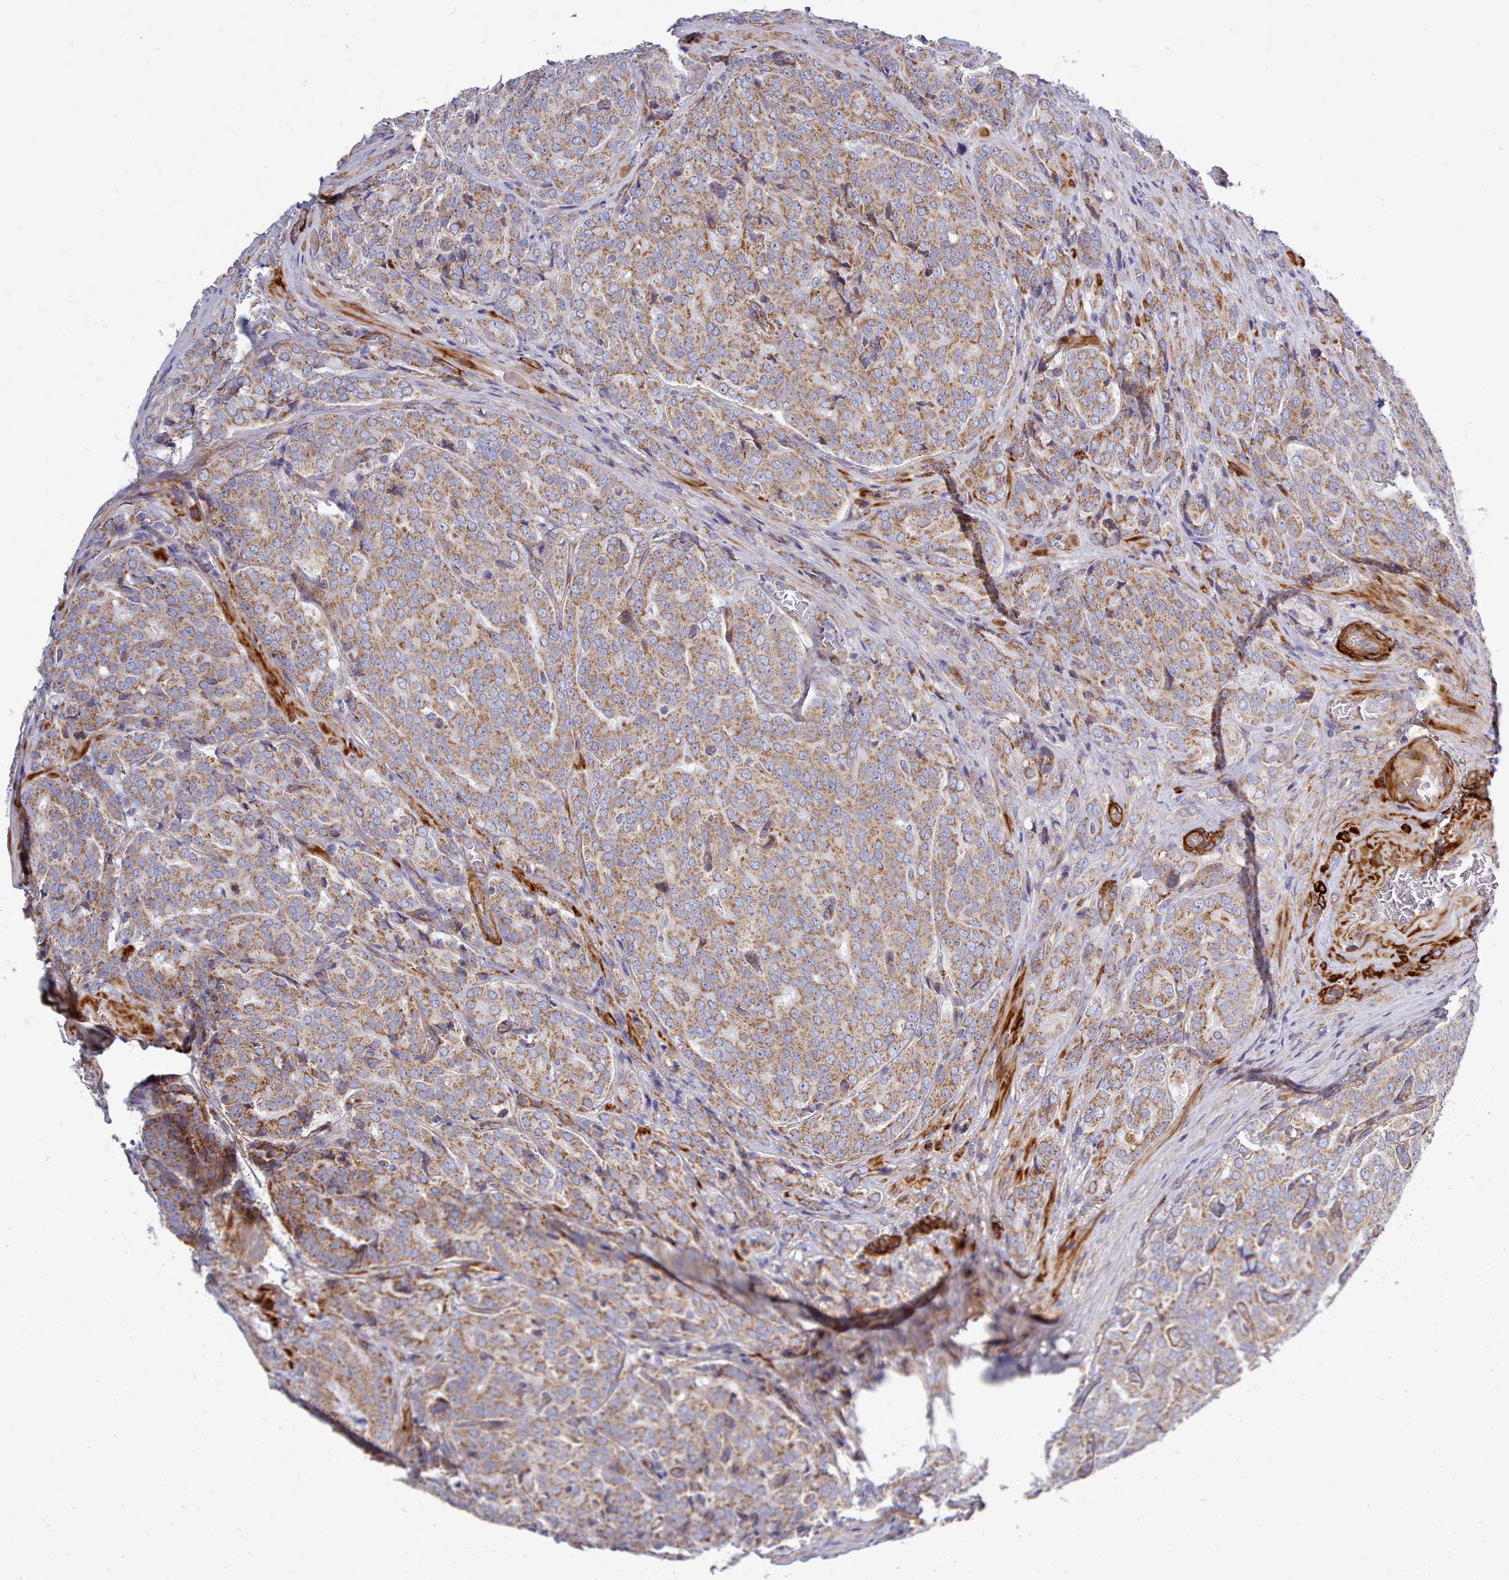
{"staining": {"intensity": "moderate", "quantity": ">75%", "location": "cytoplasmic/membranous"}, "tissue": "prostate cancer", "cell_type": "Tumor cells", "image_type": "cancer", "snomed": [{"axis": "morphology", "description": "Adenocarcinoma, High grade"}, {"axis": "topography", "description": "Prostate"}], "caption": "Prostate cancer was stained to show a protein in brown. There is medium levels of moderate cytoplasmic/membranous staining in about >75% of tumor cells. The staining is performed using DAB brown chromogen to label protein expression. The nuclei are counter-stained blue using hematoxylin.", "gene": "MRPL21", "patient": {"sex": "male", "age": 68}}